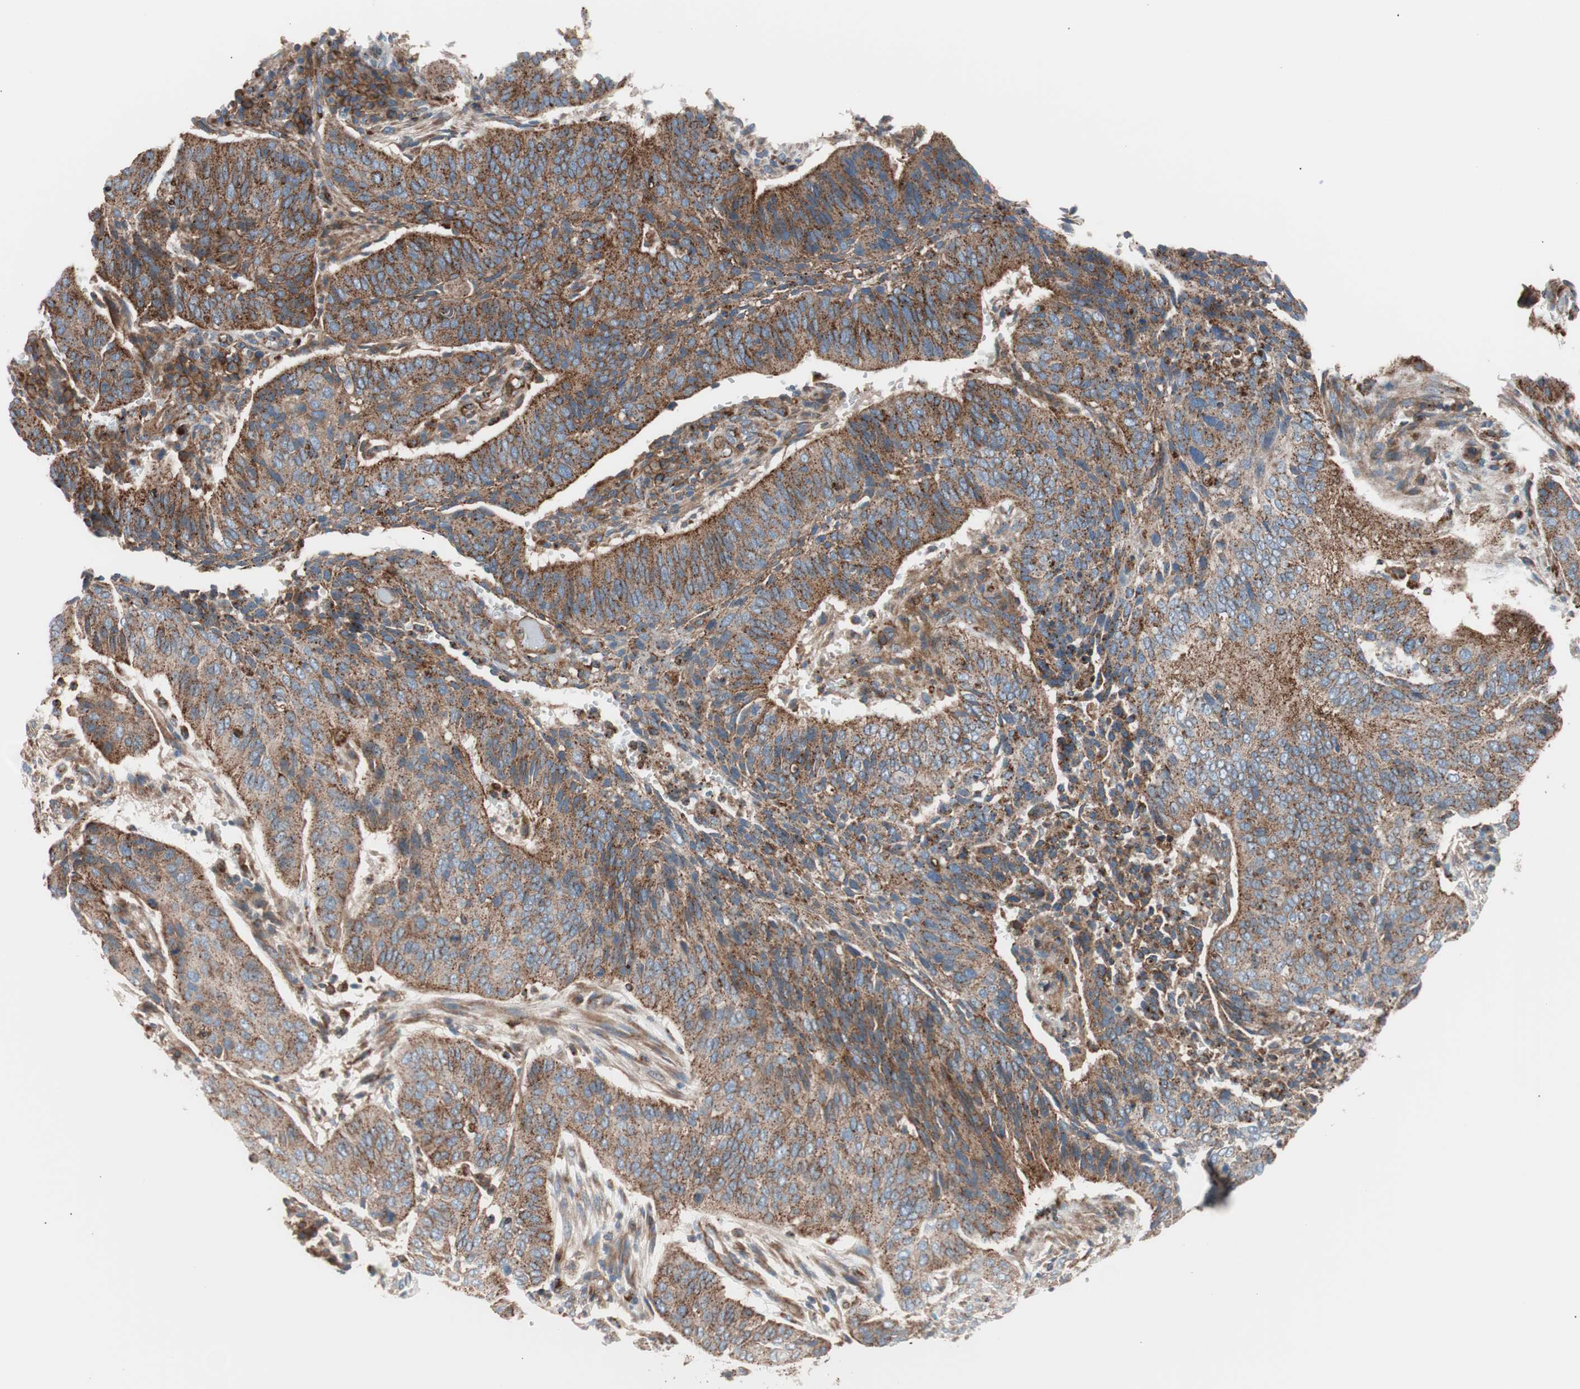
{"staining": {"intensity": "strong", "quantity": ">75%", "location": "cytoplasmic/membranous"}, "tissue": "cervical cancer", "cell_type": "Tumor cells", "image_type": "cancer", "snomed": [{"axis": "morphology", "description": "Squamous cell carcinoma, NOS"}, {"axis": "topography", "description": "Cervix"}], "caption": "IHC (DAB) staining of human cervical squamous cell carcinoma reveals strong cytoplasmic/membranous protein expression in approximately >75% of tumor cells.", "gene": "FLOT2", "patient": {"sex": "female", "age": 39}}